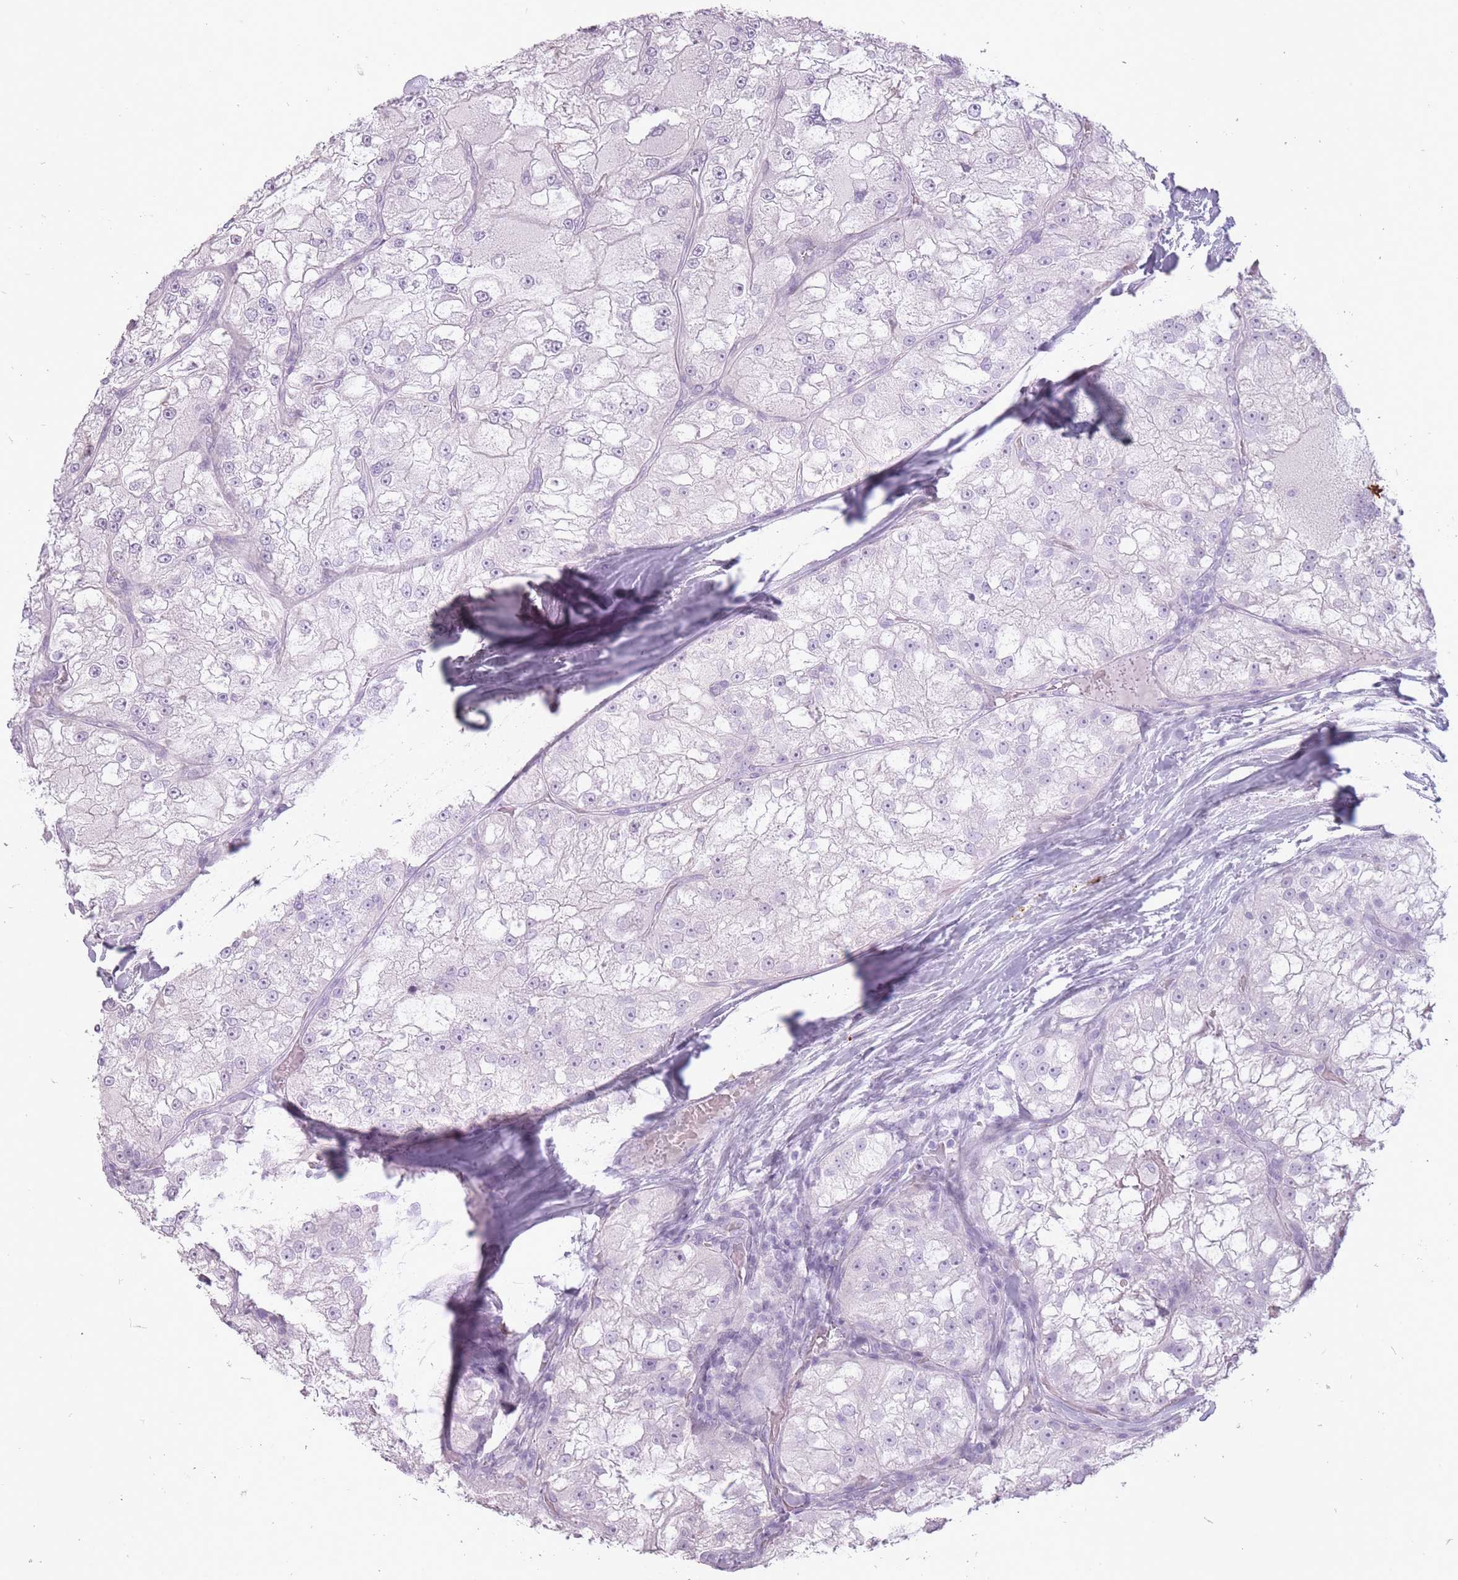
{"staining": {"intensity": "negative", "quantity": "none", "location": "none"}, "tissue": "renal cancer", "cell_type": "Tumor cells", "image_type": "cancer", "snomed": [{"axis": "morphology", "description": "Adenocarcinoma, NOS"}, {"axis": "topography", "description": "Kidney"}], "caption": "The photomicrograph demonstrates no staining of tumor cells in adenocarcinoma (renal).", "gene": "RFX4", "patient": {"sex": "female", "age": 72}}